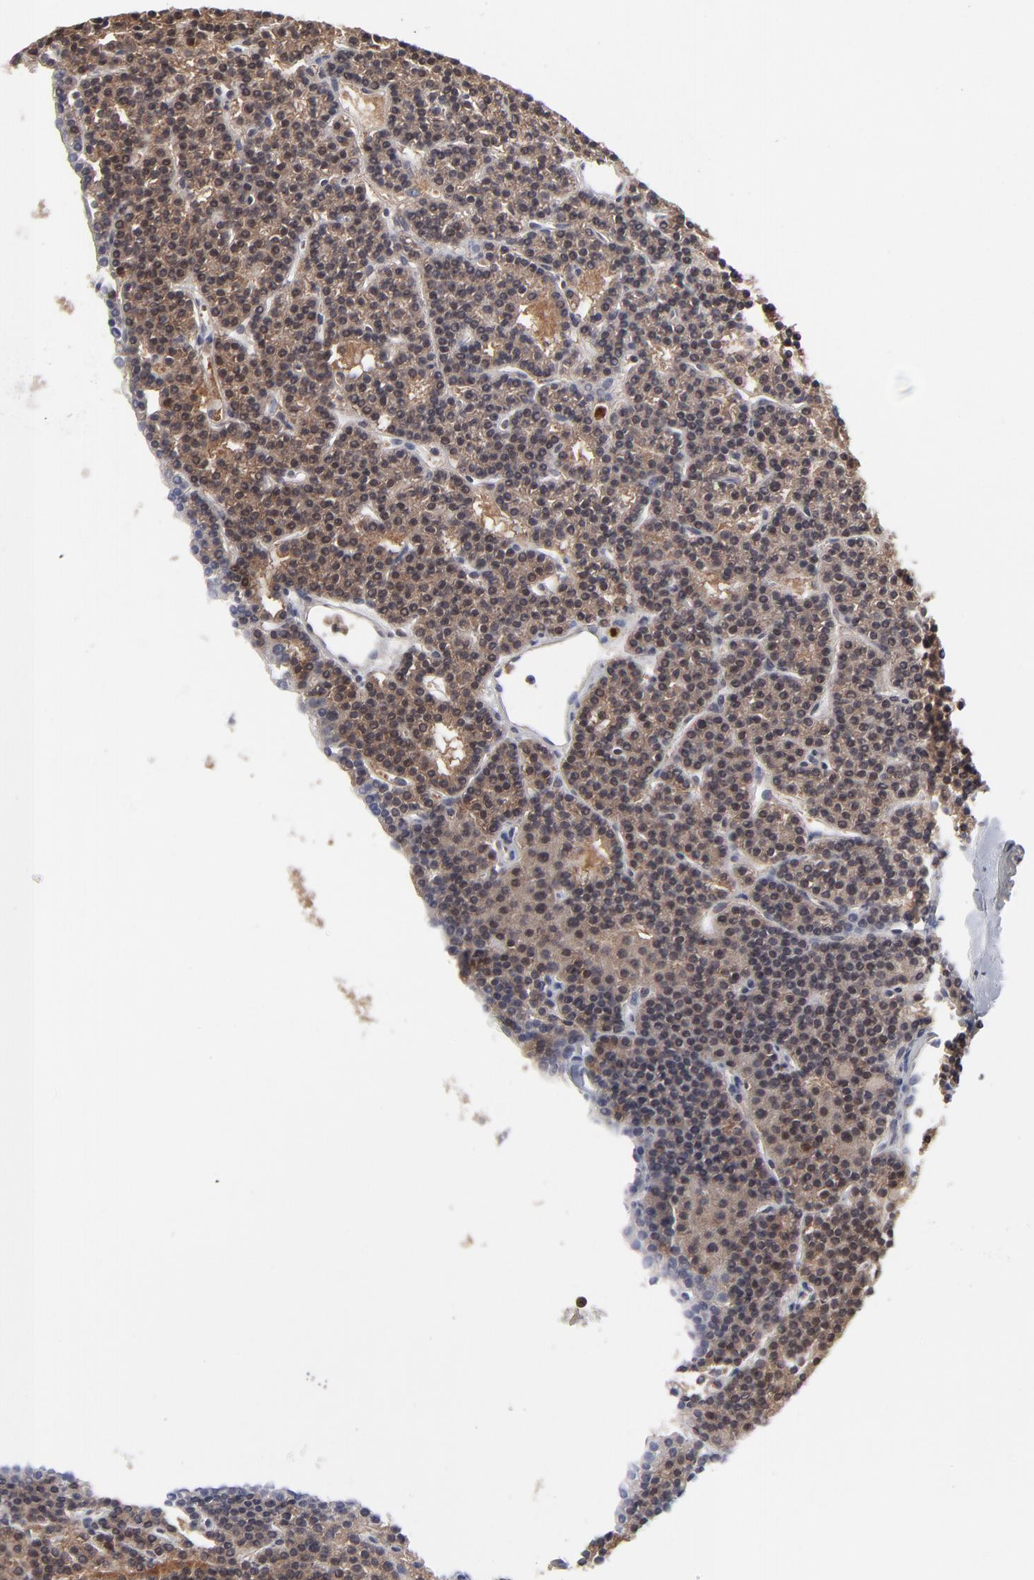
{"staining": {"intensity": "moderate", "quantity": ">75%", "location": "cytoplasmic/membranous"}, "tissue": "parathyroid gland", "cell_type": "Glandular cells", "image_type": "normal", "snomed": [{"axis": "morphology", "description": "Normal tissue, NOS"}, {"axis": "topography", "description": "Parathyroid gland"}], "caption": "Normal parathyroid gland exhibits moderate cytoplasmic/membranous expression in approximately >75% of glandular cells.", "gene": "MAP2K1", "patient": {"sex": "female", "age": 45}}